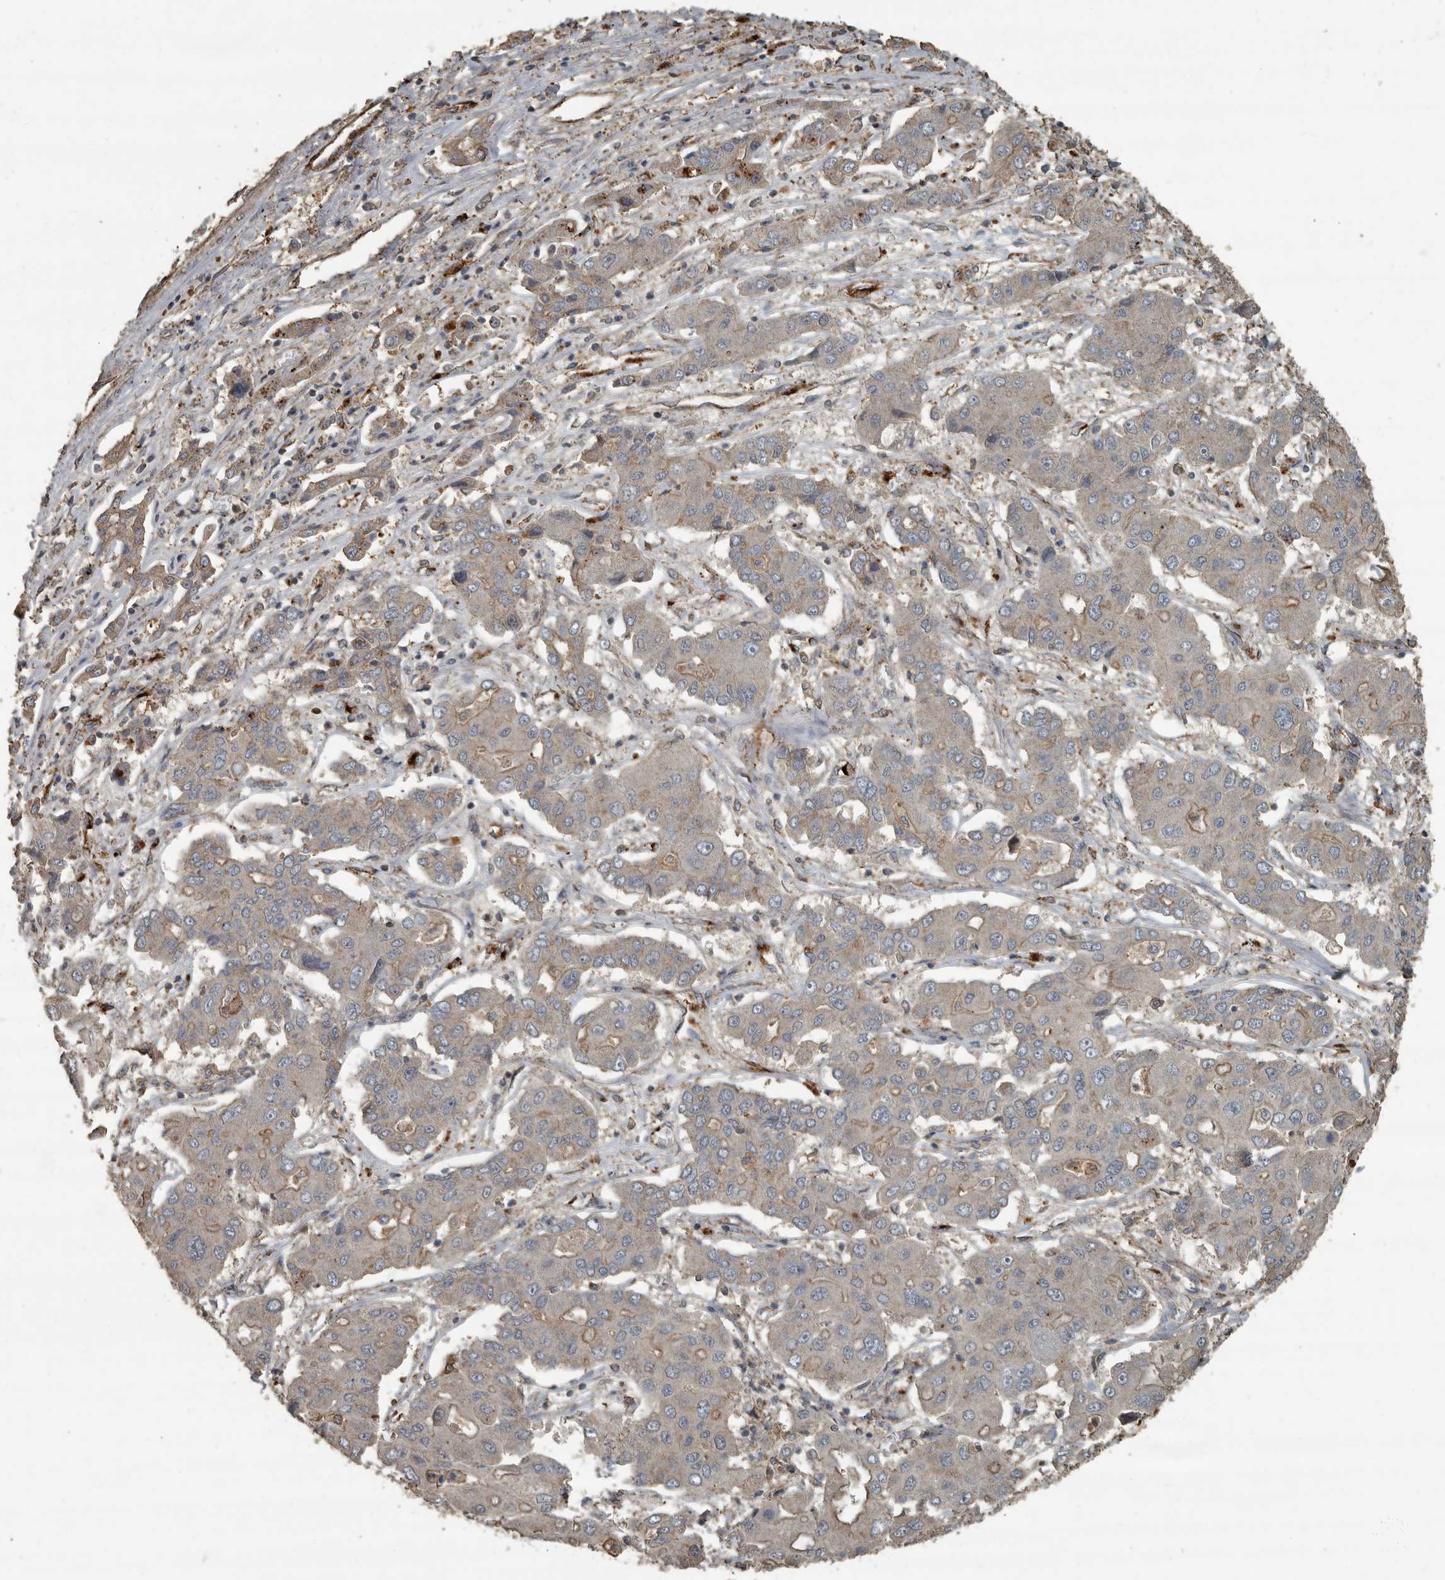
{"staining": {"intensity": "moderate", "quantity": "25%-75%", "location": "cytoplasmic/membranous"}, "tissue": "liver cancer", "cell_type": "Tumor cells", "image_type": "cancer", "snomed": [{"axis": "morphology", "description": "Cholangiocarcinoma"}, {"axis": "topography", "description": "Liver"}], "caption": "Liver cholangiocarcinoma stained with DAB (3,3'-diaminobenzidine) immunohistochemistry (IHC) demonstrates medium levels of moderate cytoplasmic/membranous staining in about 25%-75% of tumor cells.", "gene": "IL15RA", "patient": {"sex": "male", "age": 67}}